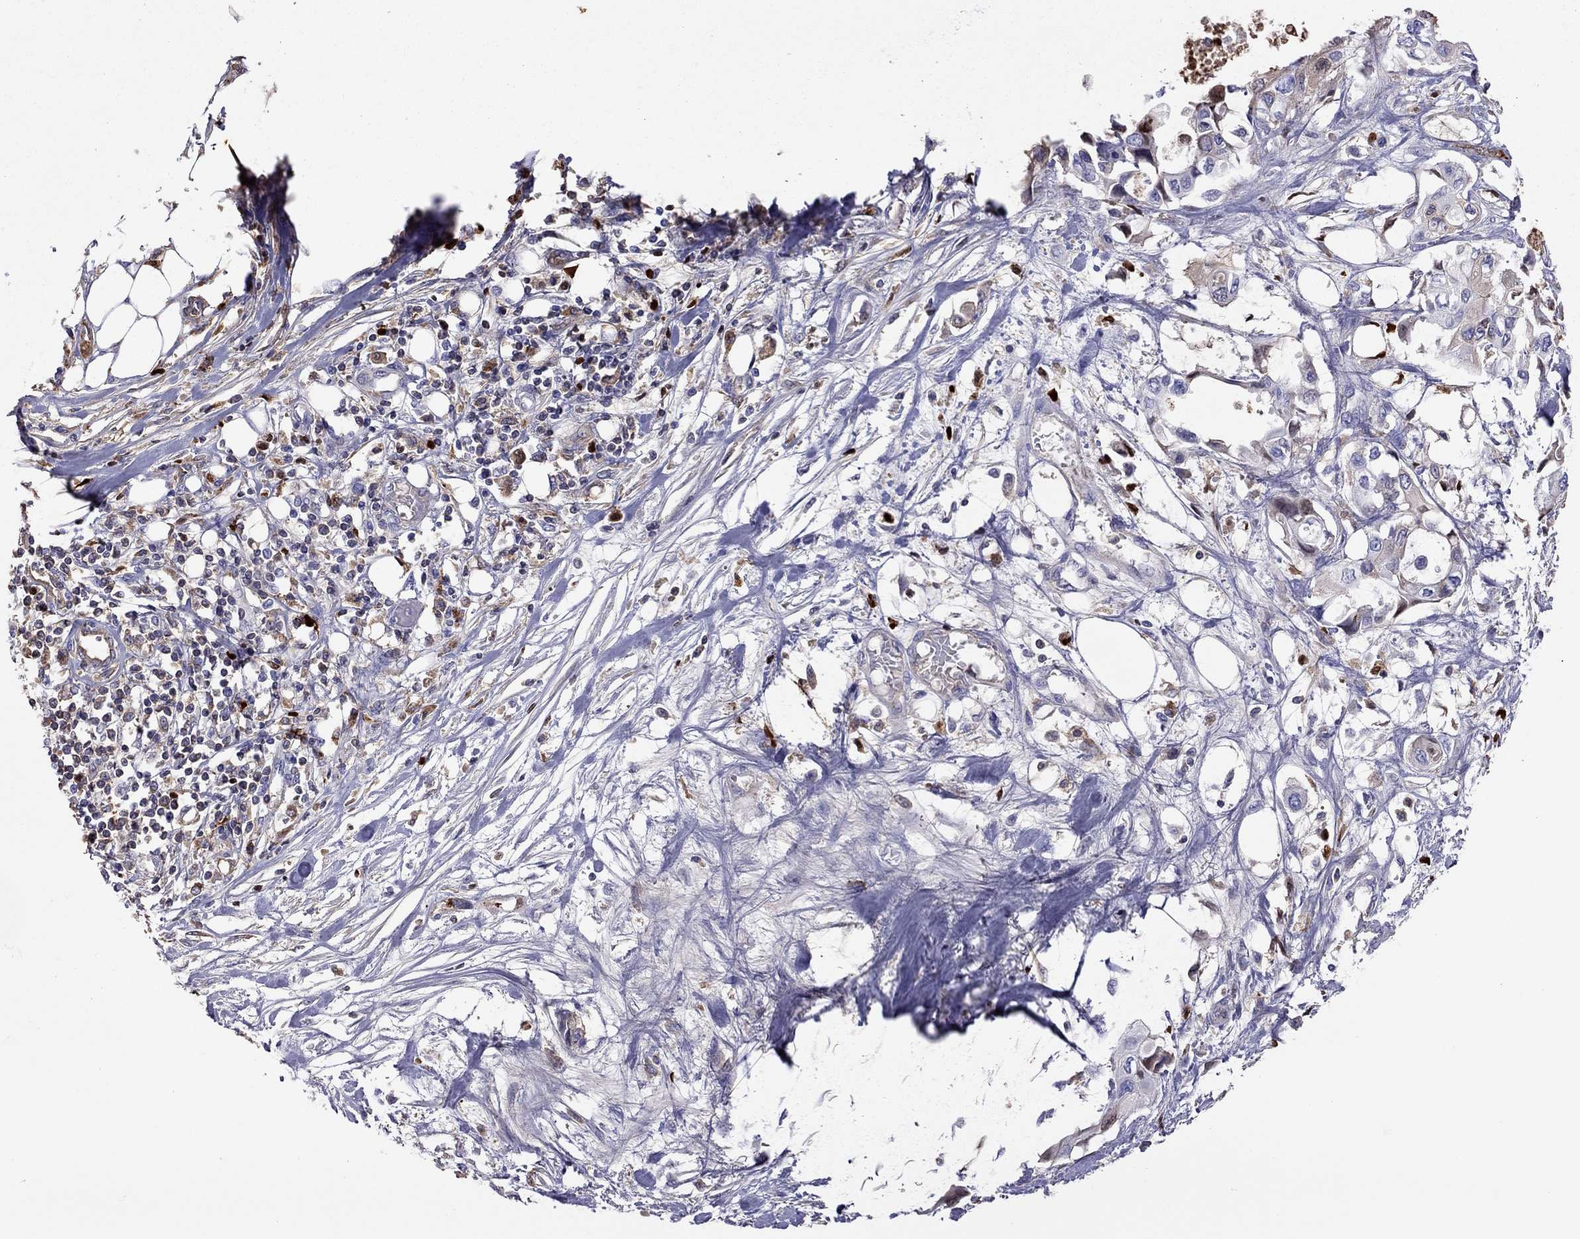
{"staining": {"intensity": "weak", "quantity": "25%-75%", "location": "cytoplasmic/membranous"}, "tissue": "pancreatic cancer", "cell_type": "Tumor cells", "image_type": "cancer", "snomed": [{"axis": "morphology", "description": "Adenocarcinoma, NOS"}, {"axis": "topography", "description": "Pancreas"}], "caption": "A brown stain highlights weak cytoplasmic/membranous positivity of a protein in adenocarcinoma (pancreatic) tumor cells.", "gene": "SERPINA3", "patient": {"sex": "female", "age": 63}}